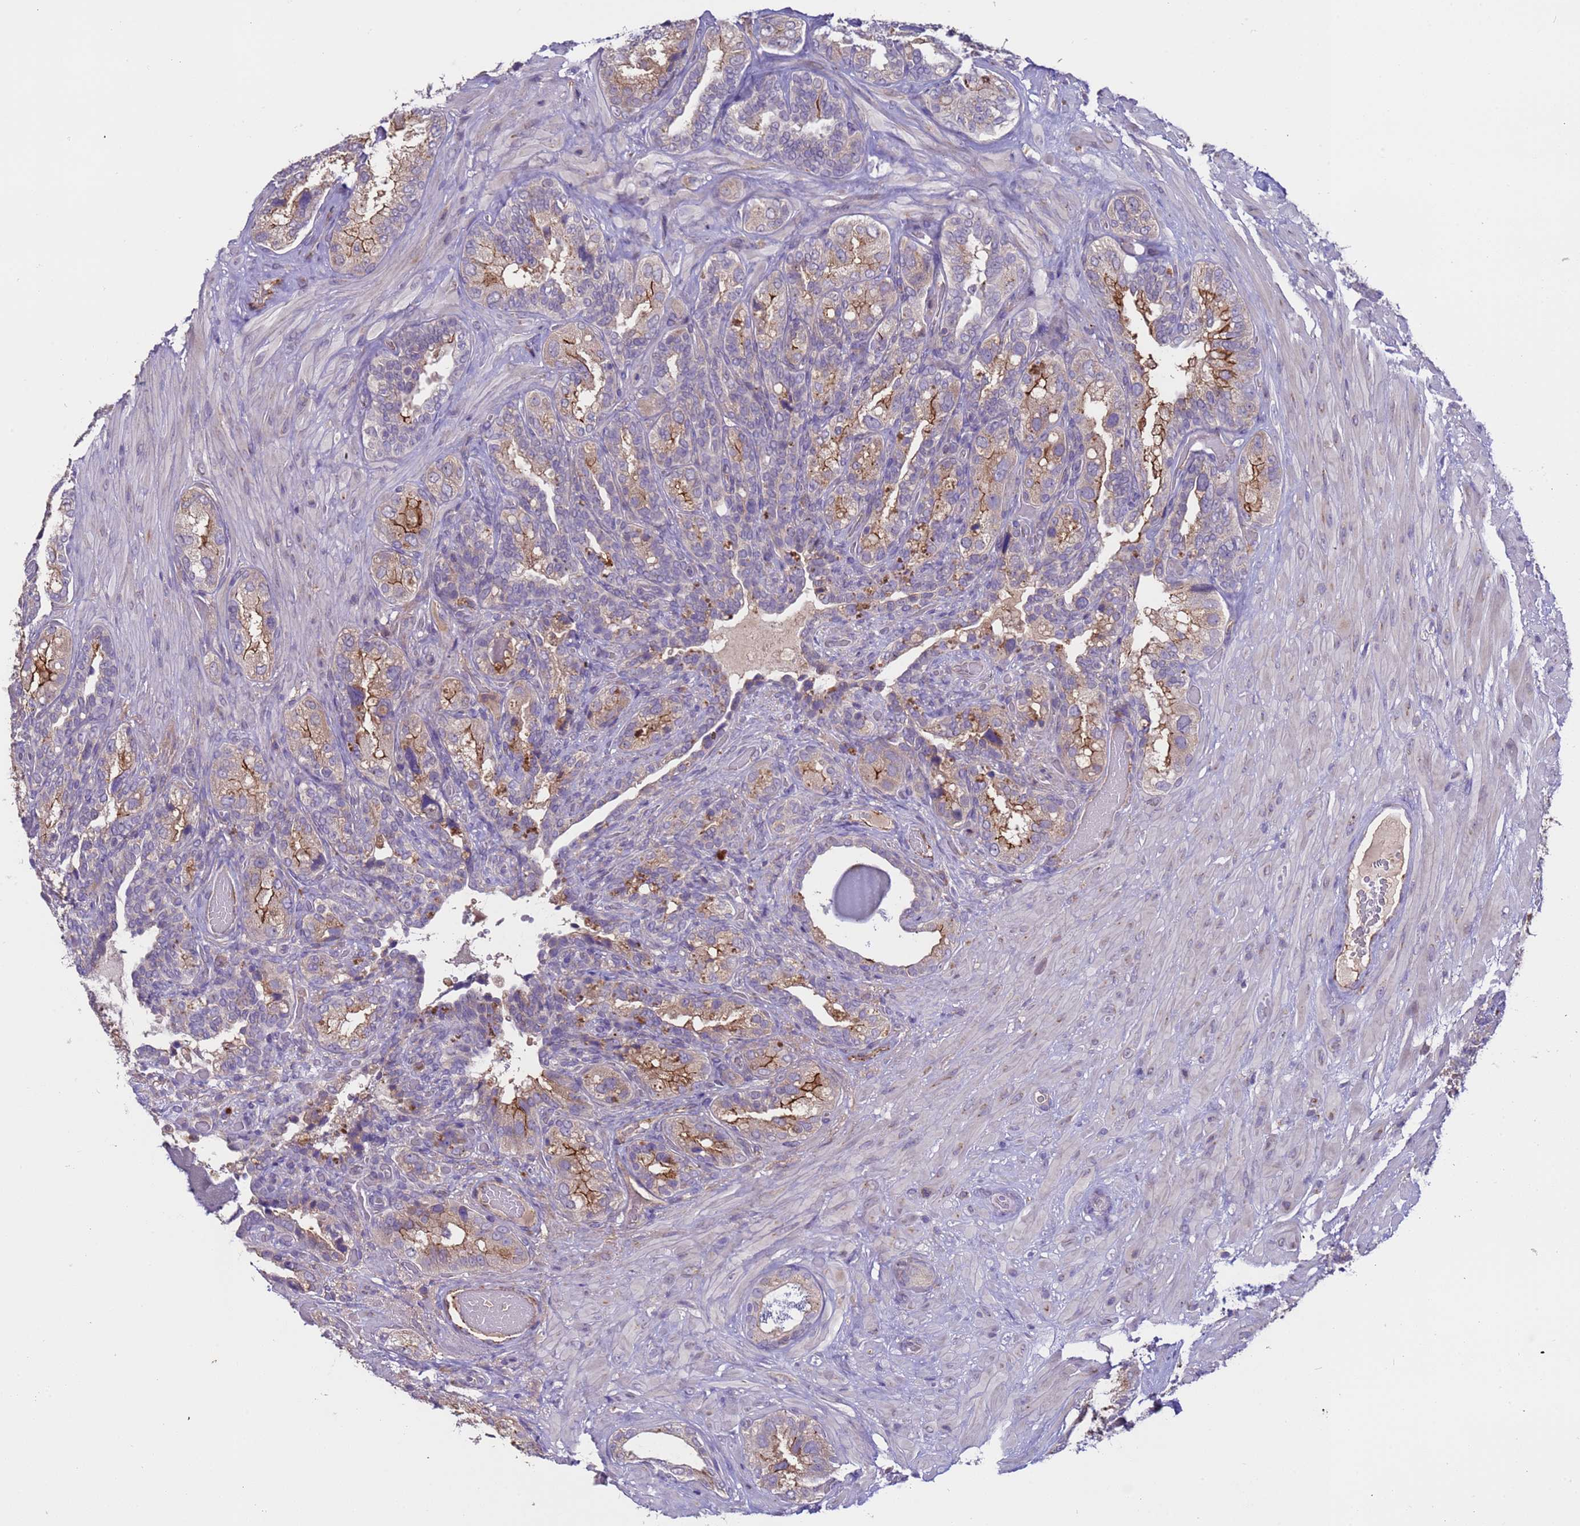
{"staining": {"intensity": "moderate", "quantity": "<25%", "location": "cytoplasmic/membranous"}, "tissue": "seminal vesicle", "cell_type": "Glandular cells", "image_type": "normal", "snomed": [{"axis": "morphology", "description": "Normal tissue, NOS"}, {"axis": "topography", "description": "Seminal veicle"}, {"axis": "topography", "description": "Peripheral nerve tissue"}], "caption": "Approximately <25% of glandular cells in benign seminal vesicle demonstrate moderate cytoplasmic/membranous protein expression as visualized by brown immunohistochemical staining.", "gene": "ZNF248", "patient": {"sex": "male", "age": 67}}